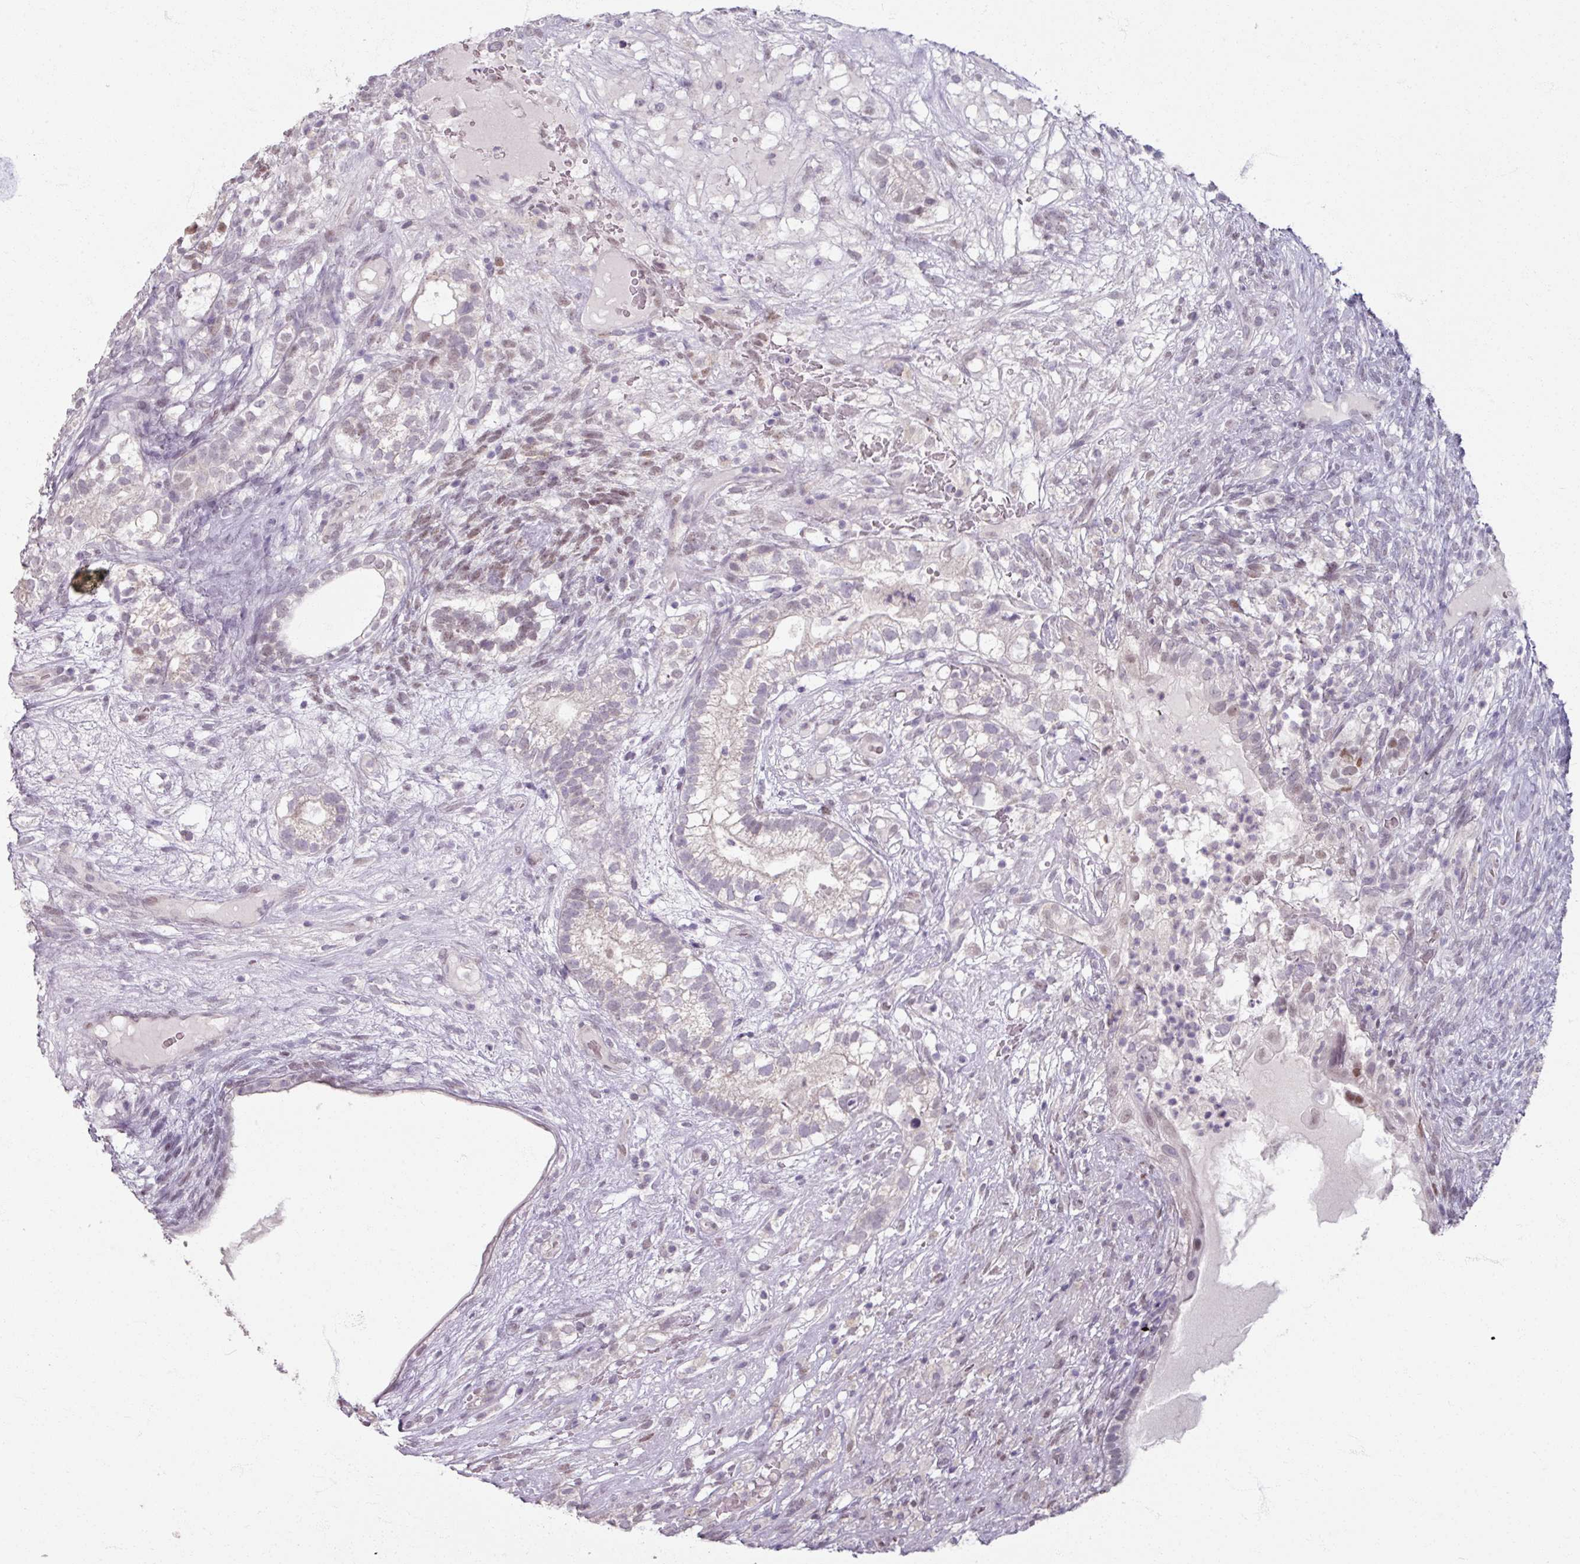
{"staining": {"intensity": "weak", "quantity": "<25%", "location": "nuclear"}, "tissue": "testis cancer", "cell_type": "Tumor cells", "image_type": "cancer", "snomed": [{"axis": "morphology", "description": "Seminoma, NOS"}, {"axis": "morphology", "description": "Carcinoma, Embryonal, NOS"}, {"axis": "topography", "description": "Testis"}], "caption": "There is no significant expression in tumor cells of seminoma (testis).", "gene": "SOX11", "patient": {"sex": "male", "age": 41}}